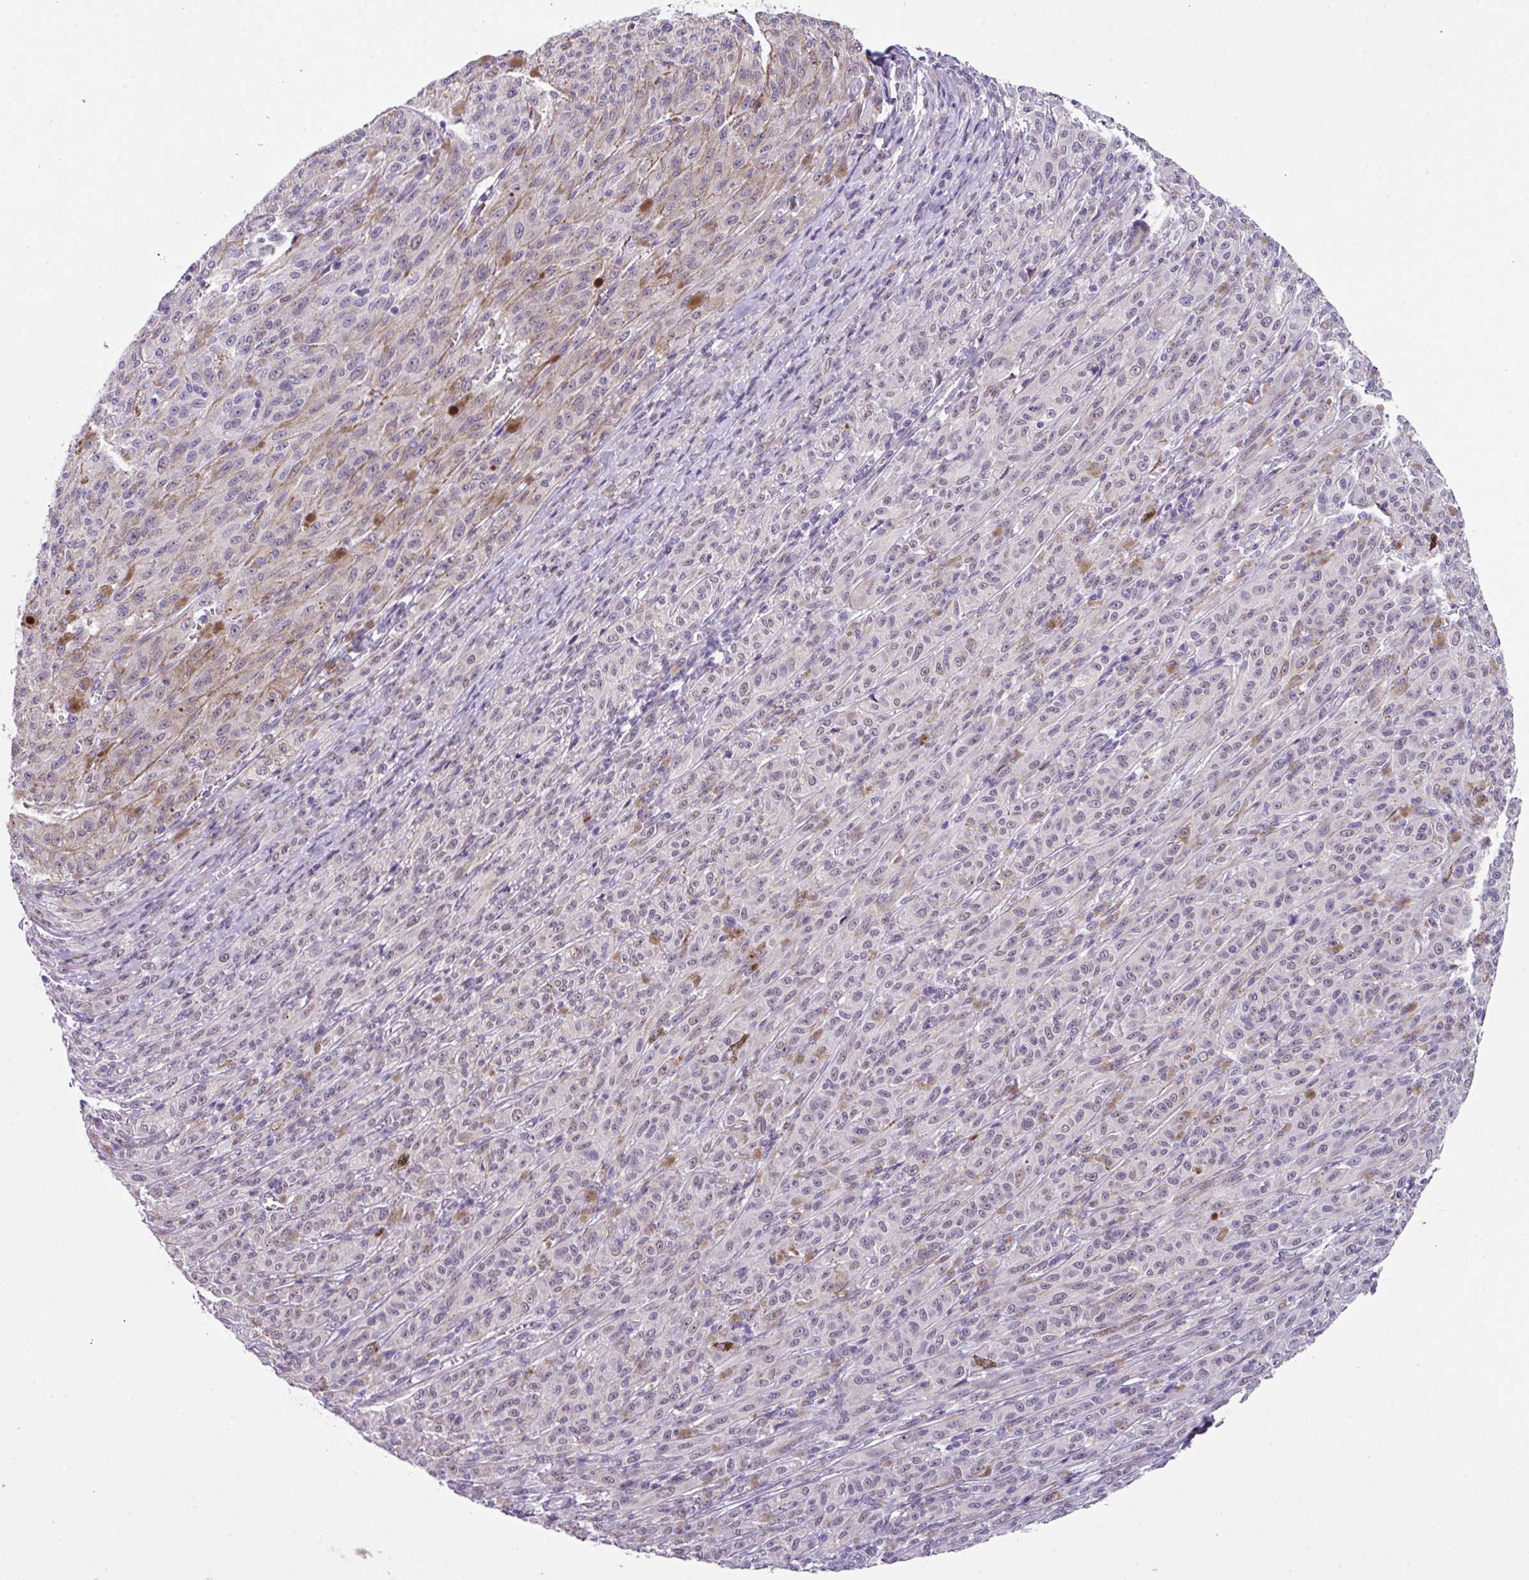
{"staining": {"intensity": "negative", "quantity": "none", "location": "none"}, "tissue": "melanoma", "cell_type": "Tumor cells", "image_type": "cancer", "snomed": [{"axis": "morphology", "description": "Malignant melanoma, NOS"}, {"axis": "topography", "description": "Skin"}], "caption": "Human malignant melanoma stained for a protein using immunohistochemistry shows no expression in tumor cells.", "gene": "ZFP3", "patient": {"sex": "female", "age": 52}}